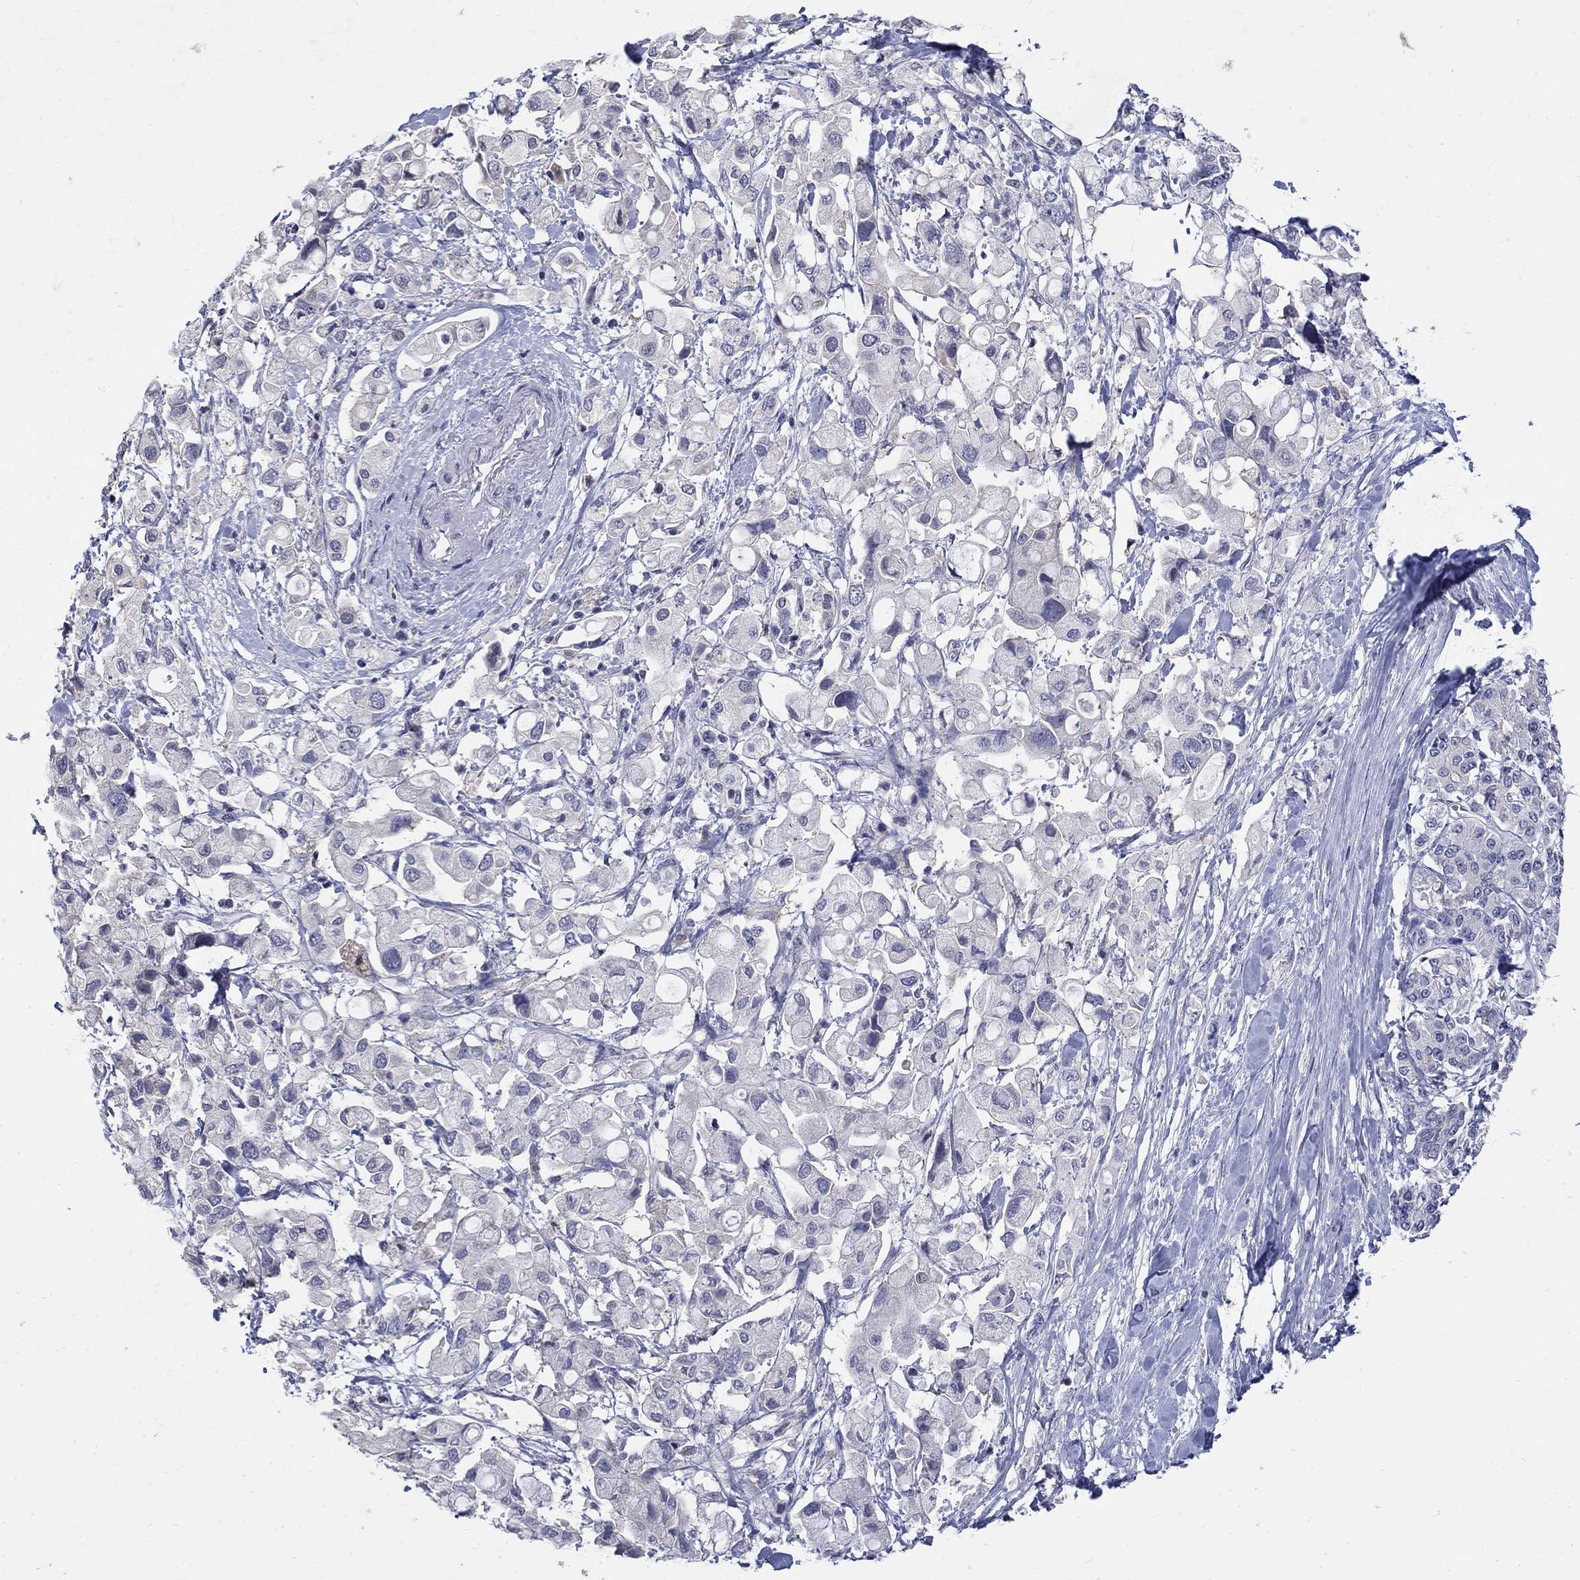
{"staining": {"intensity": "negative", "quantity": "none", "location": "none"}, "tissue": "pancreatic cancer", "cell_type": "Tumor cells", "image_type": "cancer", "snomed": [{"axis": "morphology", "description": "Adenocarcinoma, NOS"}, {"axis": "topography", "description": "Pancreas"}], "caption": "A high-resolution micrograph shows immunohistochemistry (IHC) staining of pancreatic cancer, which demonstrates no significant staining in tumor cells.", "gene": "CETN1", "patient": {"sex": "female", "age": 56}}